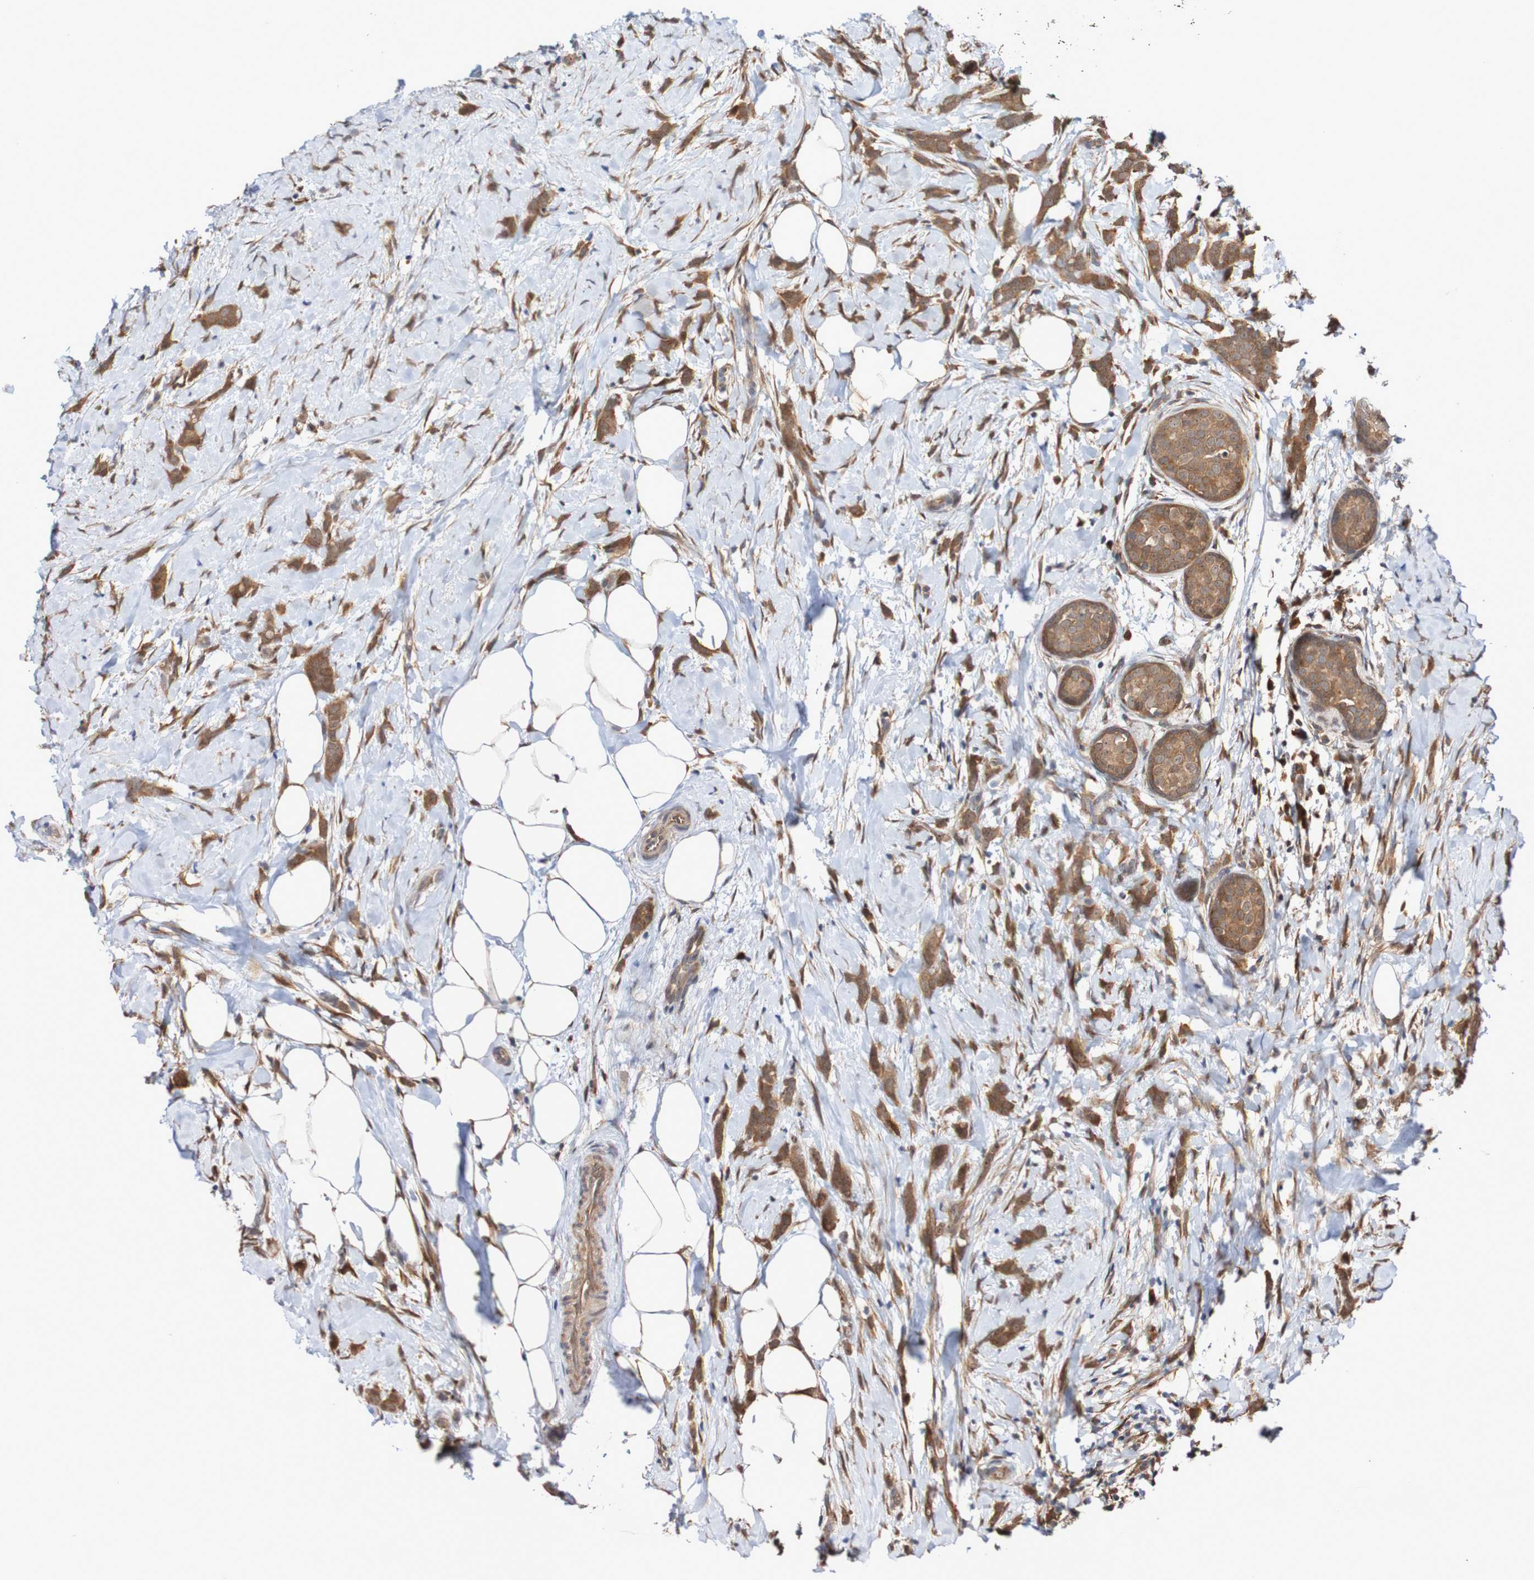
{"staining": {"intensity": "moderate", "quantity": ">75%", "location": "cytoplasmic/membranous"}, "tissue": "breast cancer", "cell_type": "Tumor cells", "image_type": "cancer", "snomed": [{"axis": "morphology", "description": "Lobular carcinoma, in situ"}, {"axis": "morphology", "description": "Lobular carcinoma"}, {"axis": "topography", "description": "Breast"}], "caption": "This is an image of immunohistochemistry (IHC) staining of breast lobular carcinoma in situ, which shows moderate expression in the cytoplasmic/membranous of tumor cells.", "gene": "PHPT1", "patient": {"sex": "female", "age": 41}}